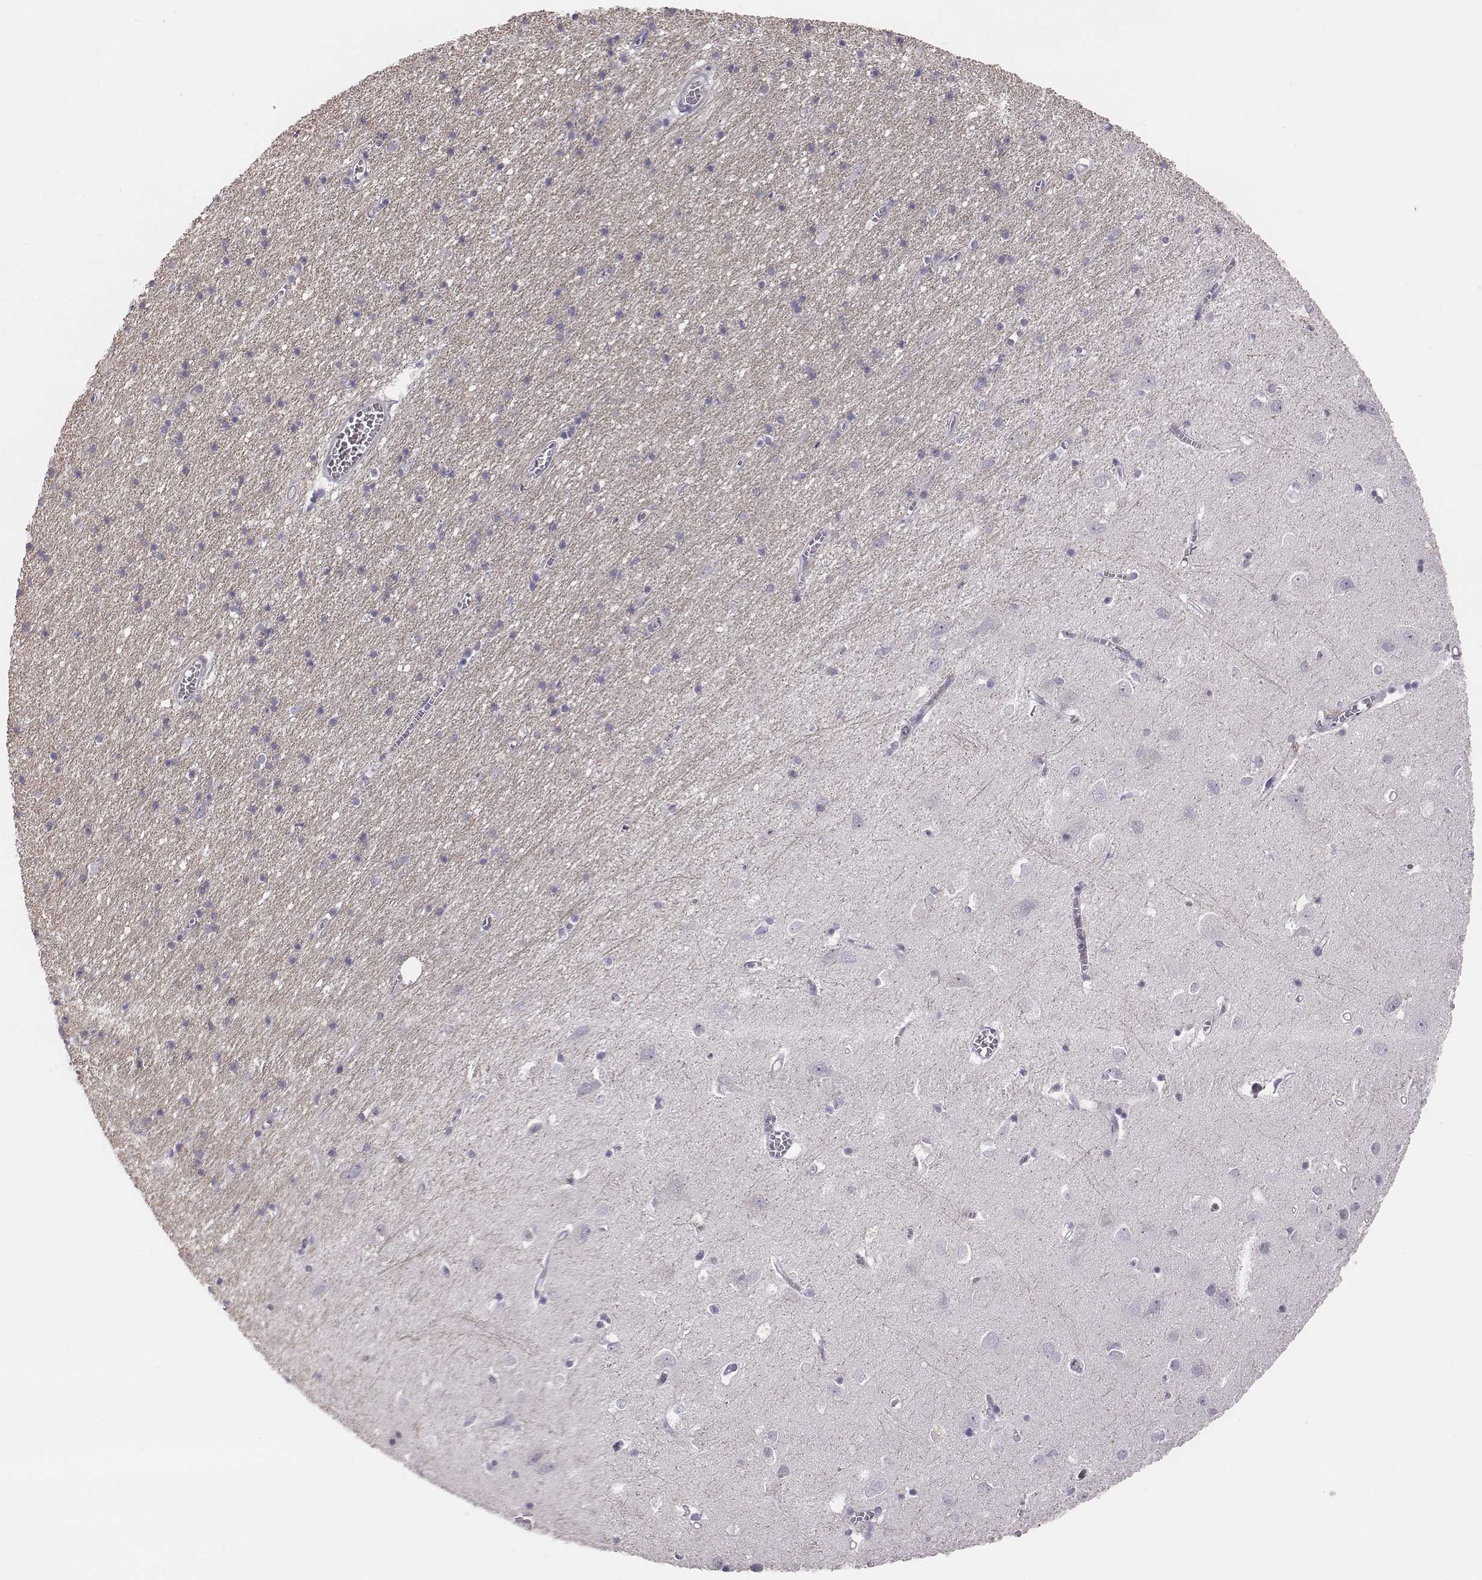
{"staining": {"intensity": "negative", "quantity": "none", "location": "none"}, "tissue": "cerebral cortex", "cell_type": "Endothelial cells", "image_type": "normal", "snomed": [{"axis": "morphology", "description": "Normal tissue, NOS"}, {"axis": "topography", "description": "Cerebral cortex"}], "caption": "This micrograph is of normal cerebral cortex stained with IHC to label a protein in brown with the nuclei are counter-stained blue. There is no expression in endothelial cells.", "gene": "PBK", "patient": {"sex": "male", "age": 70}}